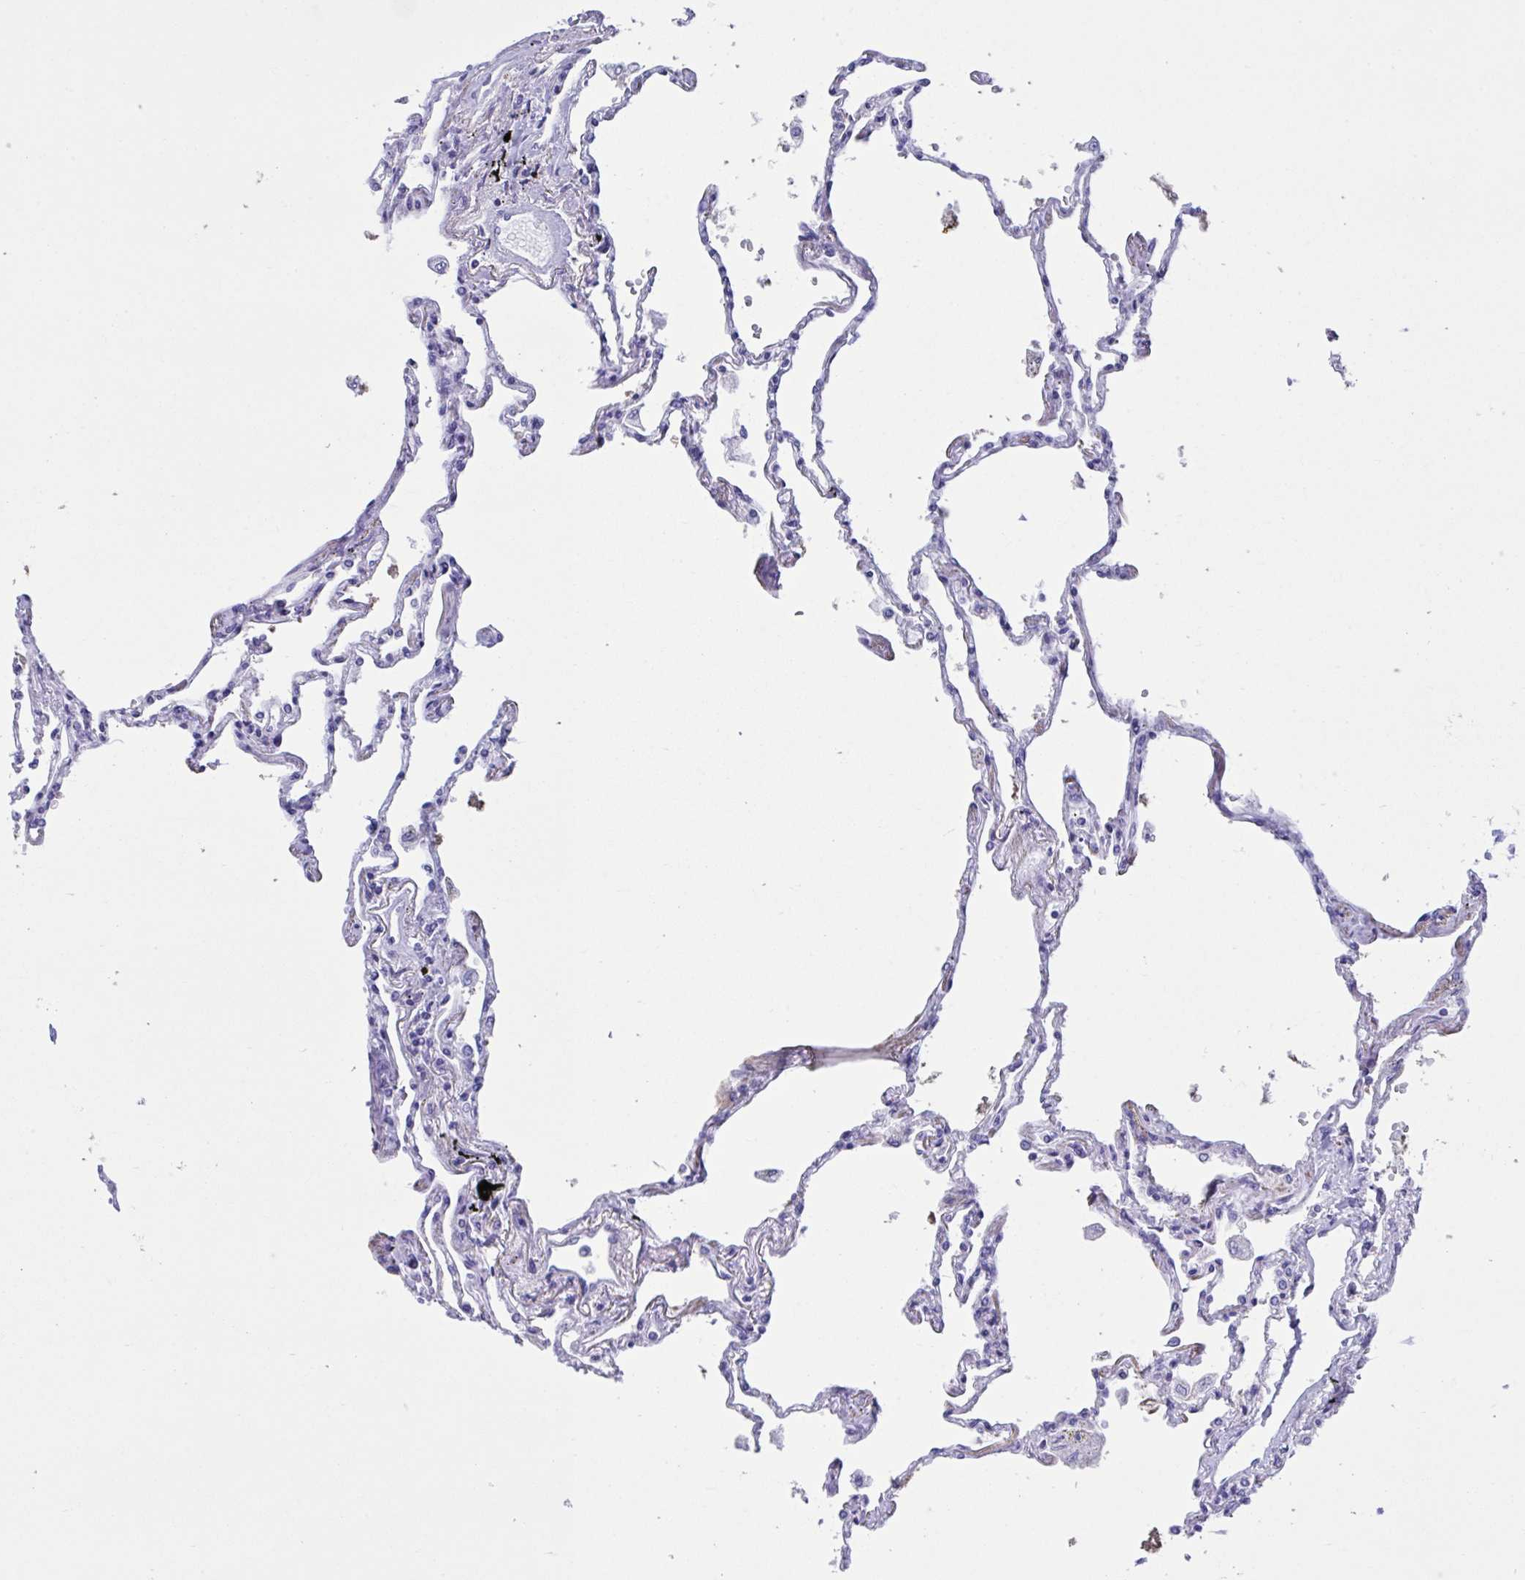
{"staining": {"intensity": "negative", "quantity": "none", "location": "none"}, "tissue": "lung", "cell_type": "Alveolar cells", "image_type": "normal", "snomed": [{"axis": "morphology", "description": "Normal tissue, NOS"}, {"axis": "topography", "description": "Lung"}], "caption": "This is a micrograph of immunohistochemistry staining of normal lung, which shows no staining in alveolar cells.", "gene": "TMEM35A", "patient": {"sex": "female", "age": 67}}